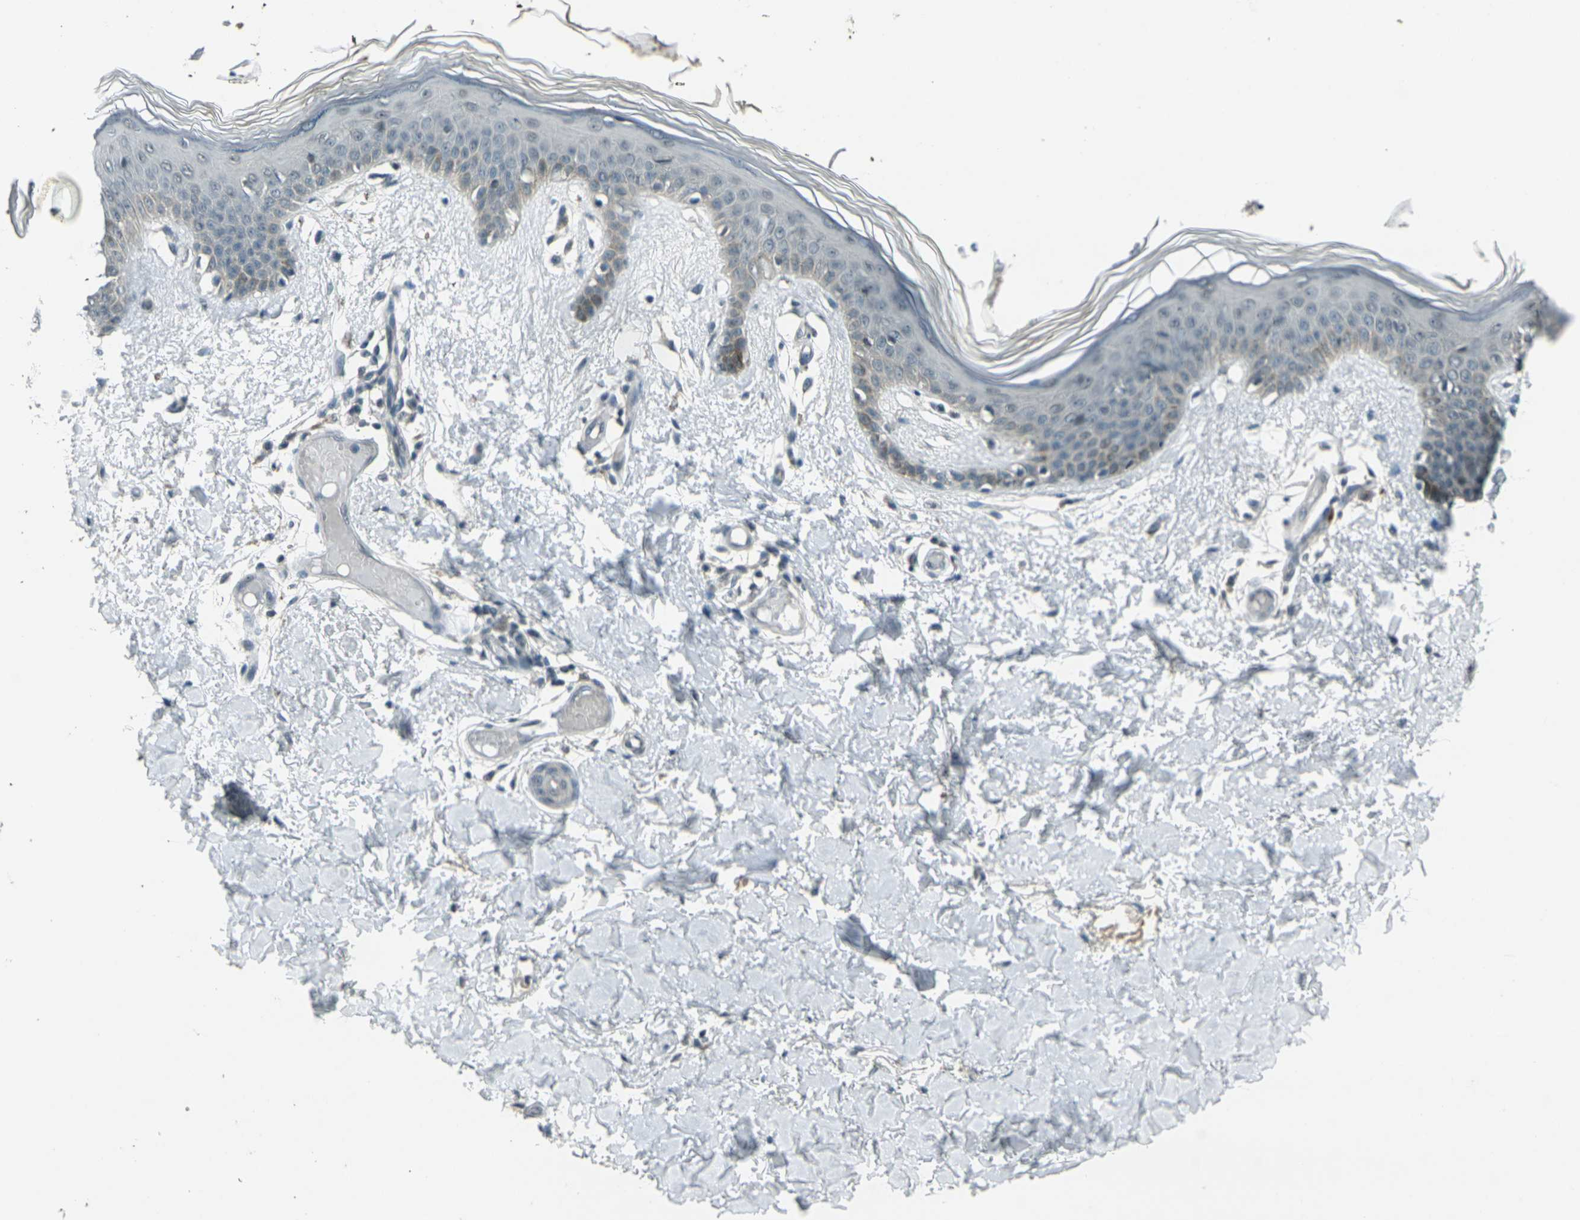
{"staining": {"intensity": "negative", "quantity": "none", "location": "none"}, "tissue": "skin", "cell_type": "Fibroblasts", "image_type": "normal", "snomed": [{"axis": "morphology", "description": "Normal tissue, NOS"}, {"axis": "topography", "description": "Skin"}], "caption": "Skin stained for a protein using IHC shows no positivity fibroblasts.", "gene": "GPR19", "patient": {"sex": "male", "age": 53}}